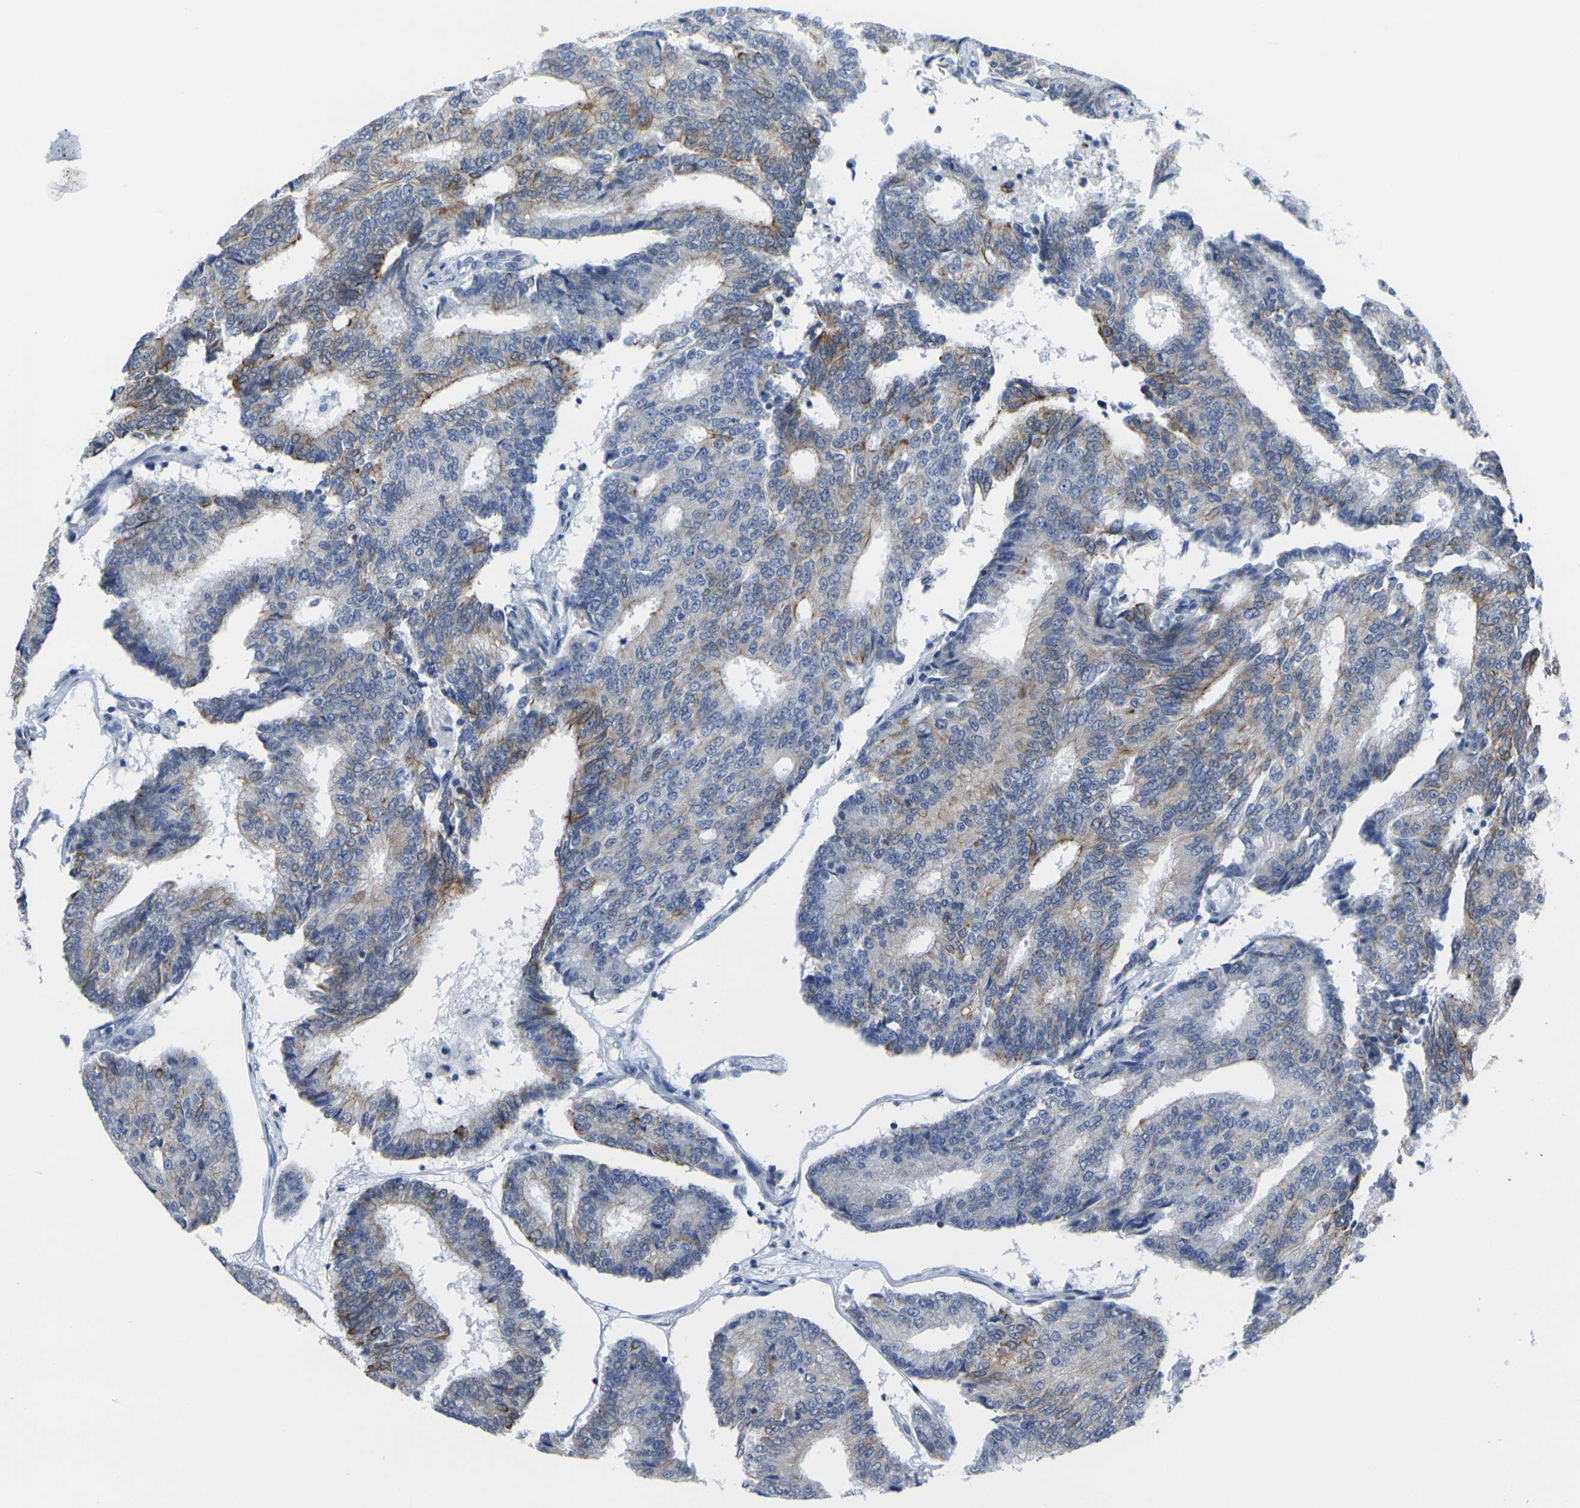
{"staining": {"intensity": "moderate", "quantity": "25%-75%", "location": "cytoplasmic/membranous"}, "tissue": "prostate cancer", "cell_type": "Tumor cells", "image_type": "cancer", "snomed": [{"axis": "morphology", "description": "Adenocarcinoma, High grade"}, {"axis": "topography", "description": "Prostate"}], "caption": "Prostate cancer was stained to show a protein in brown. There is medium levels of moderate cytoplasmic/membranous expression in approximately 25%-75% of tumor cells.", "gene": "ANKRD46", "patient": {"sex": "male", "age": 55}}